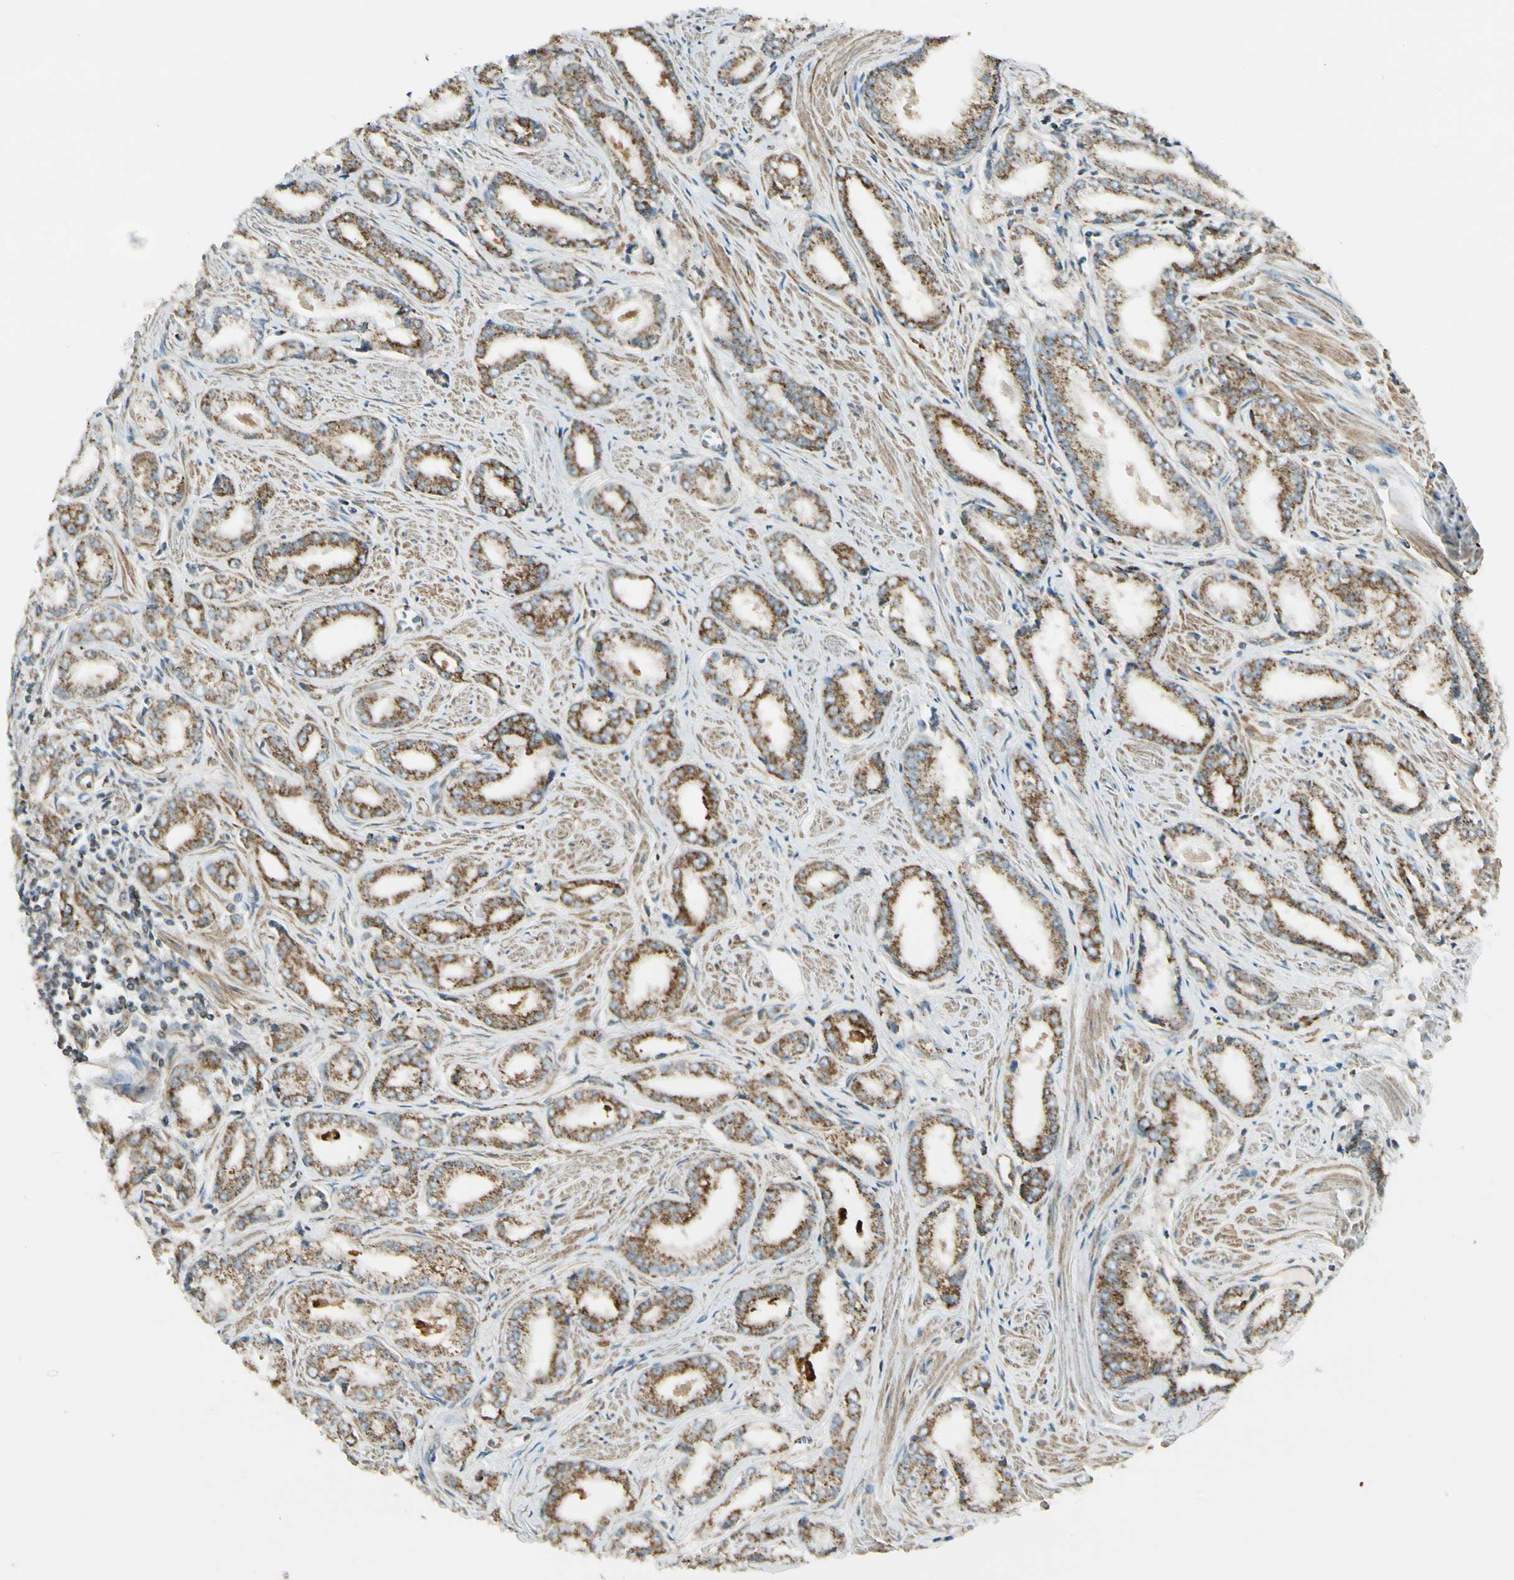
{"staining": {"intensity": "moderate", "quantity": ">75%", "location": "cytoplasmic/membranous"}, "tissue": "prostate cancer", "cell_type": "Tumor cells", "image_type": "cancer", "snomed": [{"axis": "morphology", "description": "Adenocarcinoma, Low grade"}, {"axis": "topography", "description": "Prostate"}], "caption": "Prostate adenocarcinoma (low-grade) was stained to show a protein in brown. There is medium levels of moderate cytoplasmic/membranous expression in approximately >75% of tumor cells. The staining was performed using DAB, with brown indicating positive protein expression. Nuclei are stained blue with hematoxylin.", "gene": "EPHB3", "patient": {"sex": "male", "age": 64}}